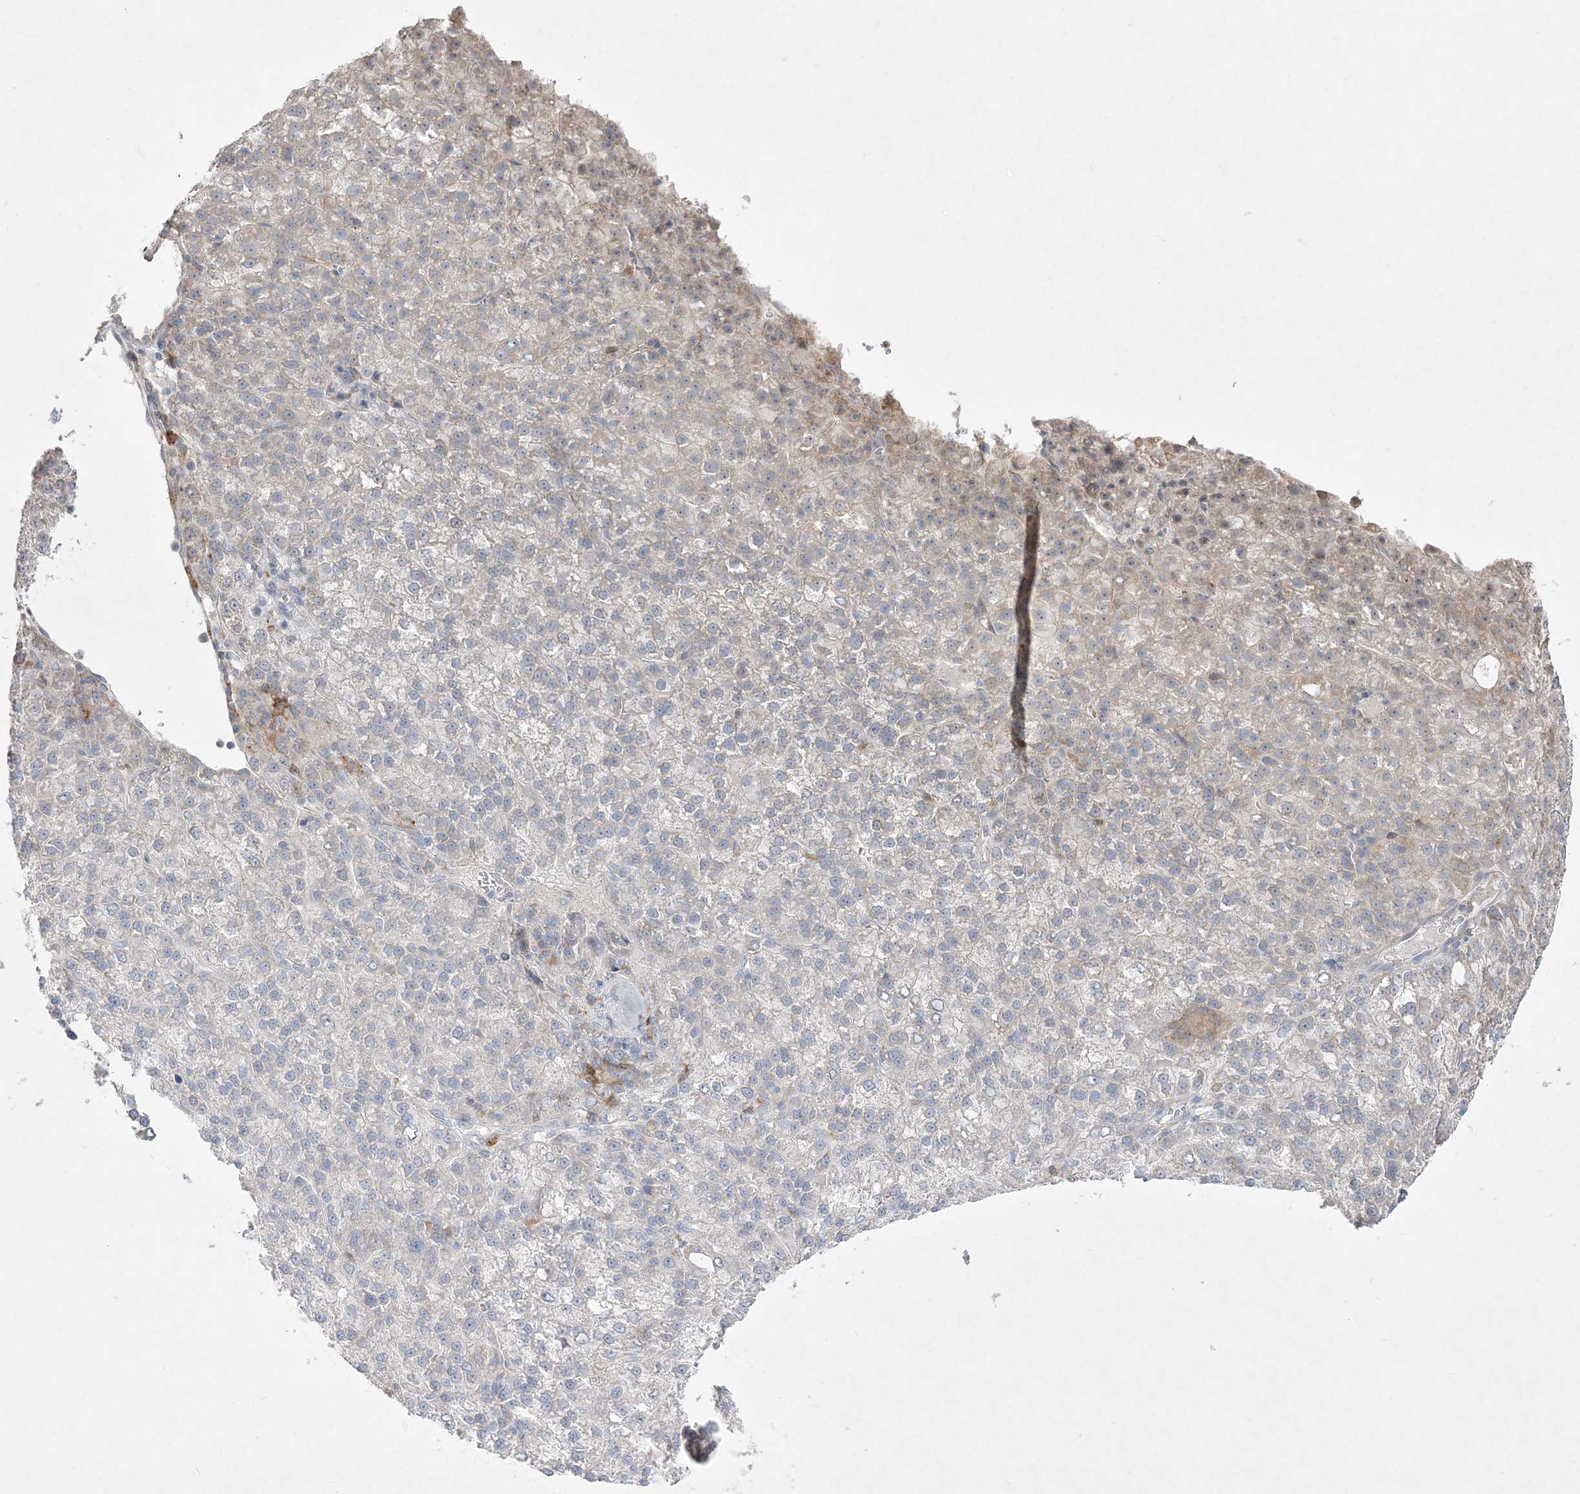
{"staining": {"intensity": "weak", "quantity": "<25%", "location": "cytoplasmic/membranous"}, "tissue": "liver cancer", "cell_type": "Tumor cells", "image_type": "cancer", "snomed": [{"axis": "morphology", "description": "Carcinoma, Hepatocellular, NOS"}, {"axis": "topography", "description": "Liver"}], "caption": "Liver hepatocellular carcinoma was stained to show a protein in brown. There is no significant positivity in tumor cells. (Brightfield microscopy of DAB (3,3'-diaminobenzidine) IHC at high magnification).", "gene": "CLNK", "patient": {"sex": "female", "age": 58}}